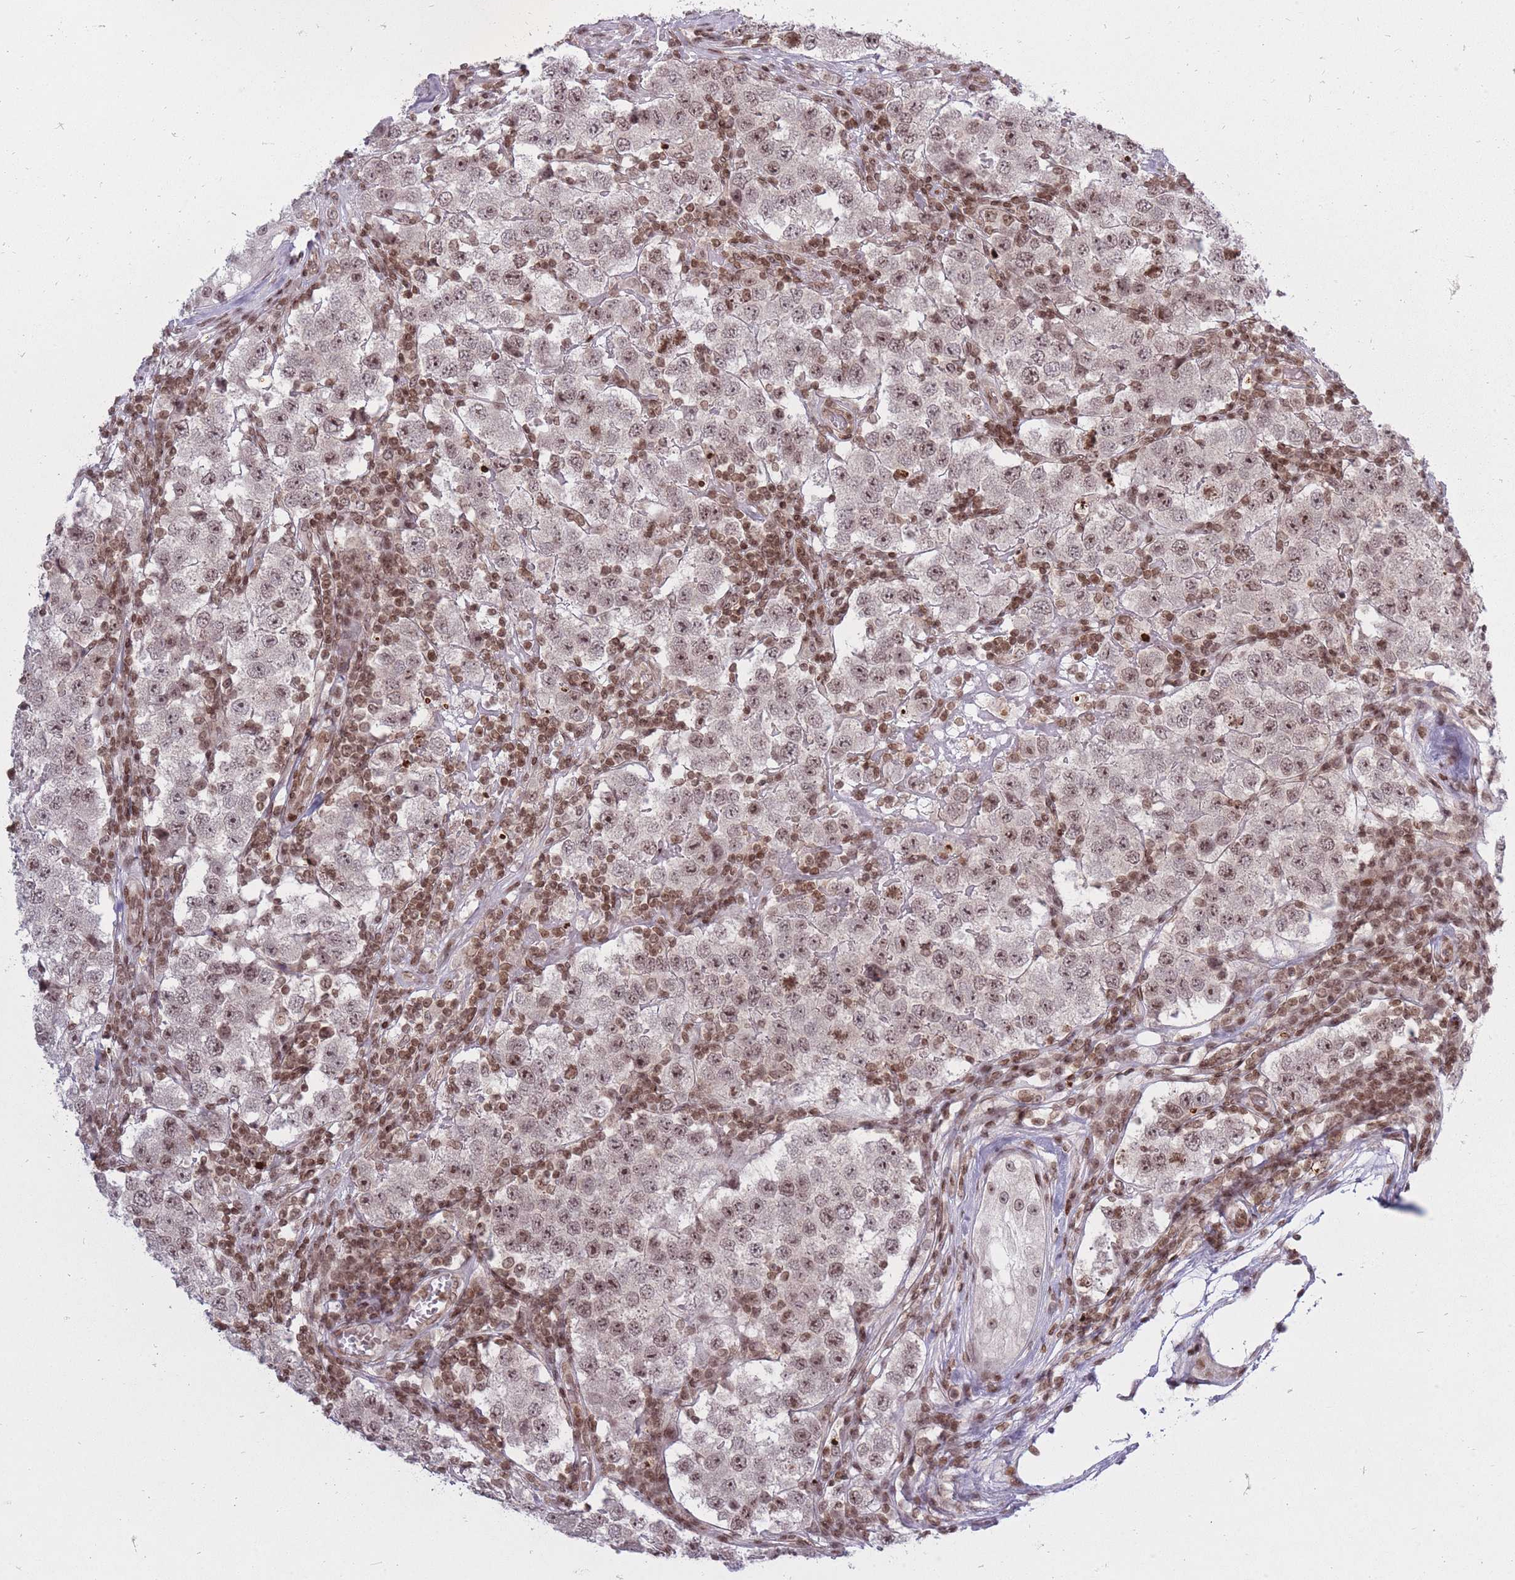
{"staining": {"intensity": "weak", "quantity": "25%-75%", "location": "nuclear"}, "tissue": "testis cancer", "cell_type": "Tumor cells", "image_type": "cancer", "snomed": [{"axis": "morphology", "description": "Seminoma, NOS"}, {"axis": "topography", "description": "Testis"}], "caption": "A micrograph of human testis cancer (seminoma) stained for a protein shows weak nuclear brown staining in tumor cells.", "gene": "TMC6", "patient": {"sex": "male", "age": 34}}